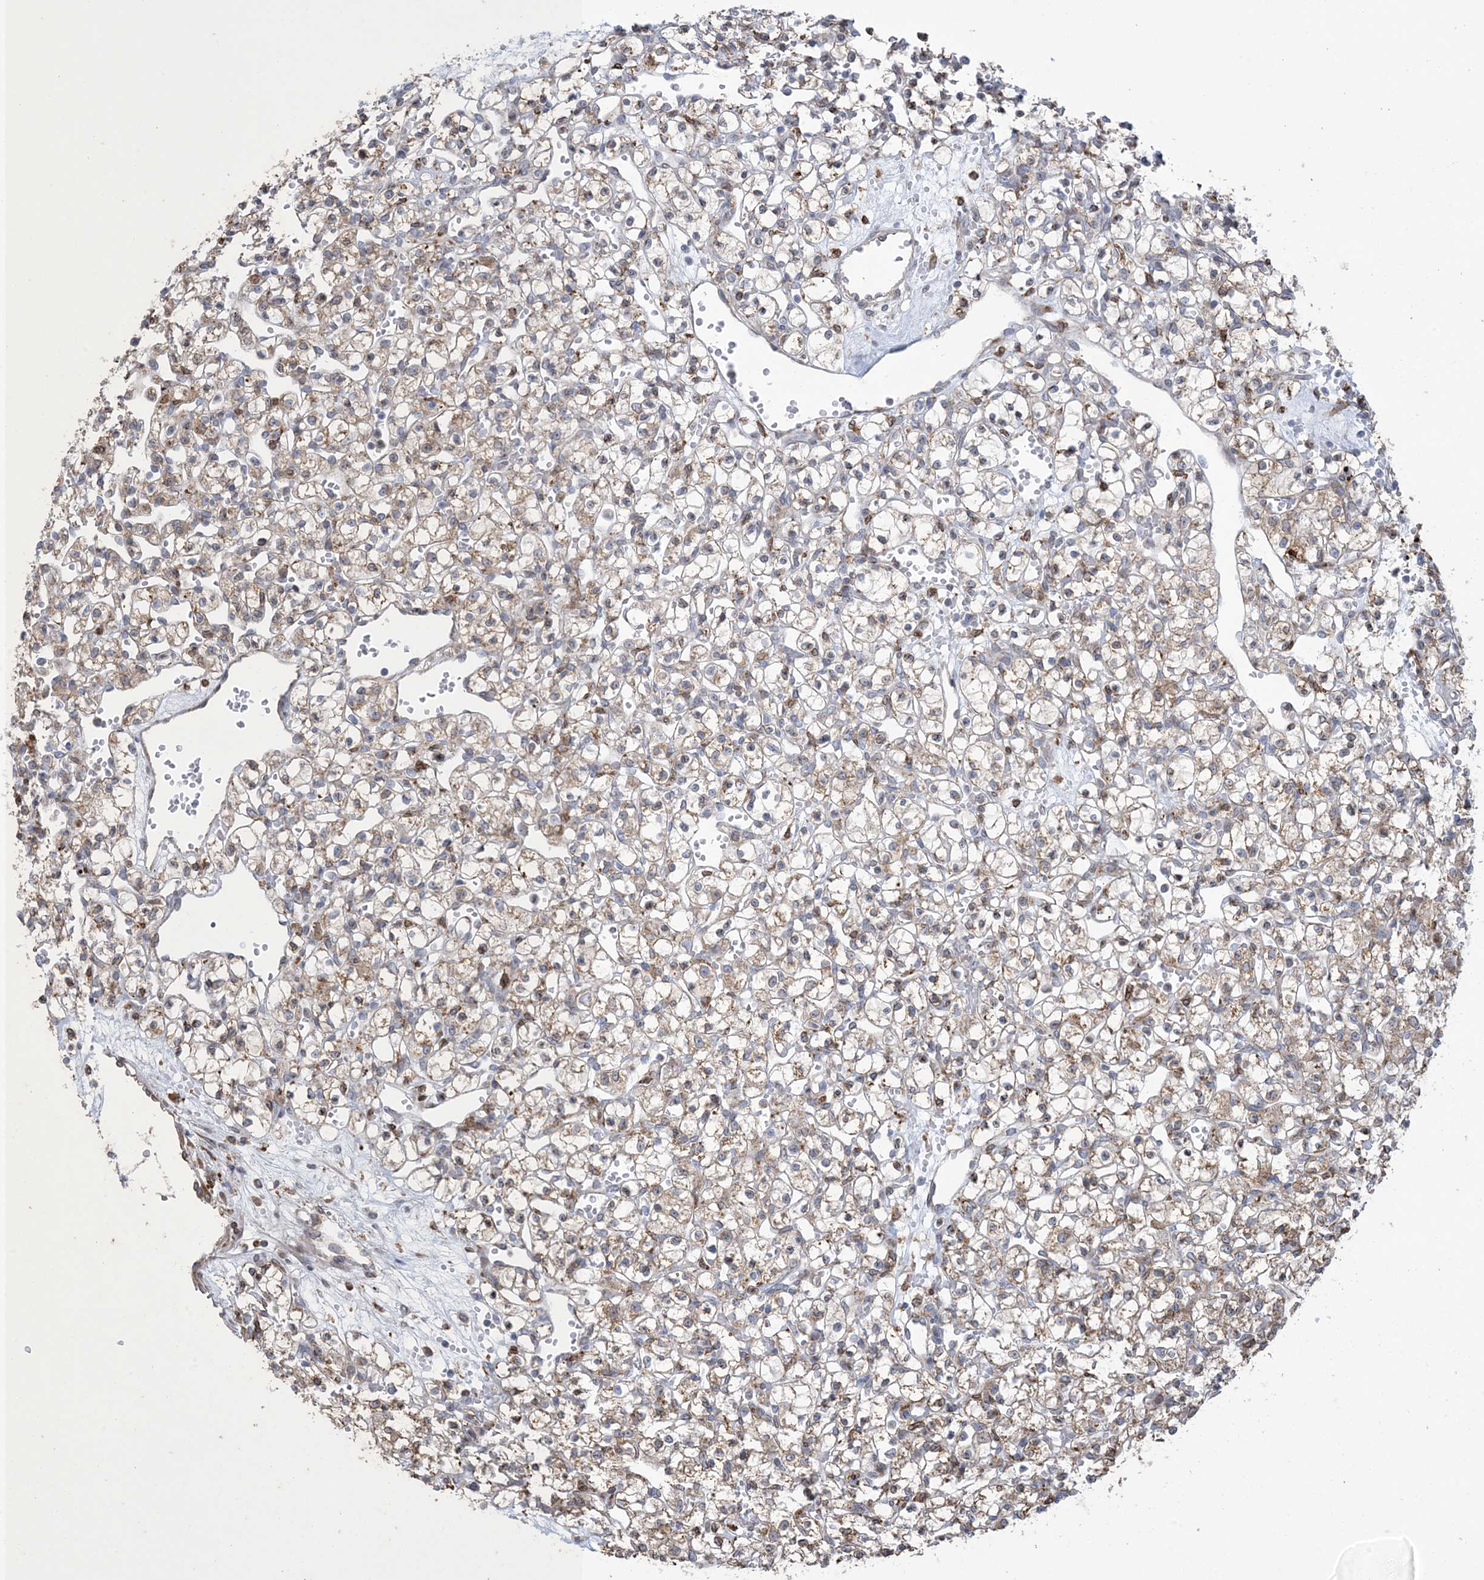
{"staining": {"intensity": "weak", "quantity": "25%-75%", "location": "cytoplasmic/membranous"}, "tissue": "renal cancer", "cell_type": "Tumor cells", "image_type": "cancer", "snomed": [{"axis": "morphology", "description": "Adenocarcinoma, NOS"}, {"axis": "topography", "description": "Kidney"}], "caption": "Immunohistochemical staining of human adenocarcinoma (renal) displays weak cytoplasmic/membranous protein staining in about 25%-75% of tumor cells.", "gene": "SHANK1", "patient": {"sex": "female", "age": 59}}